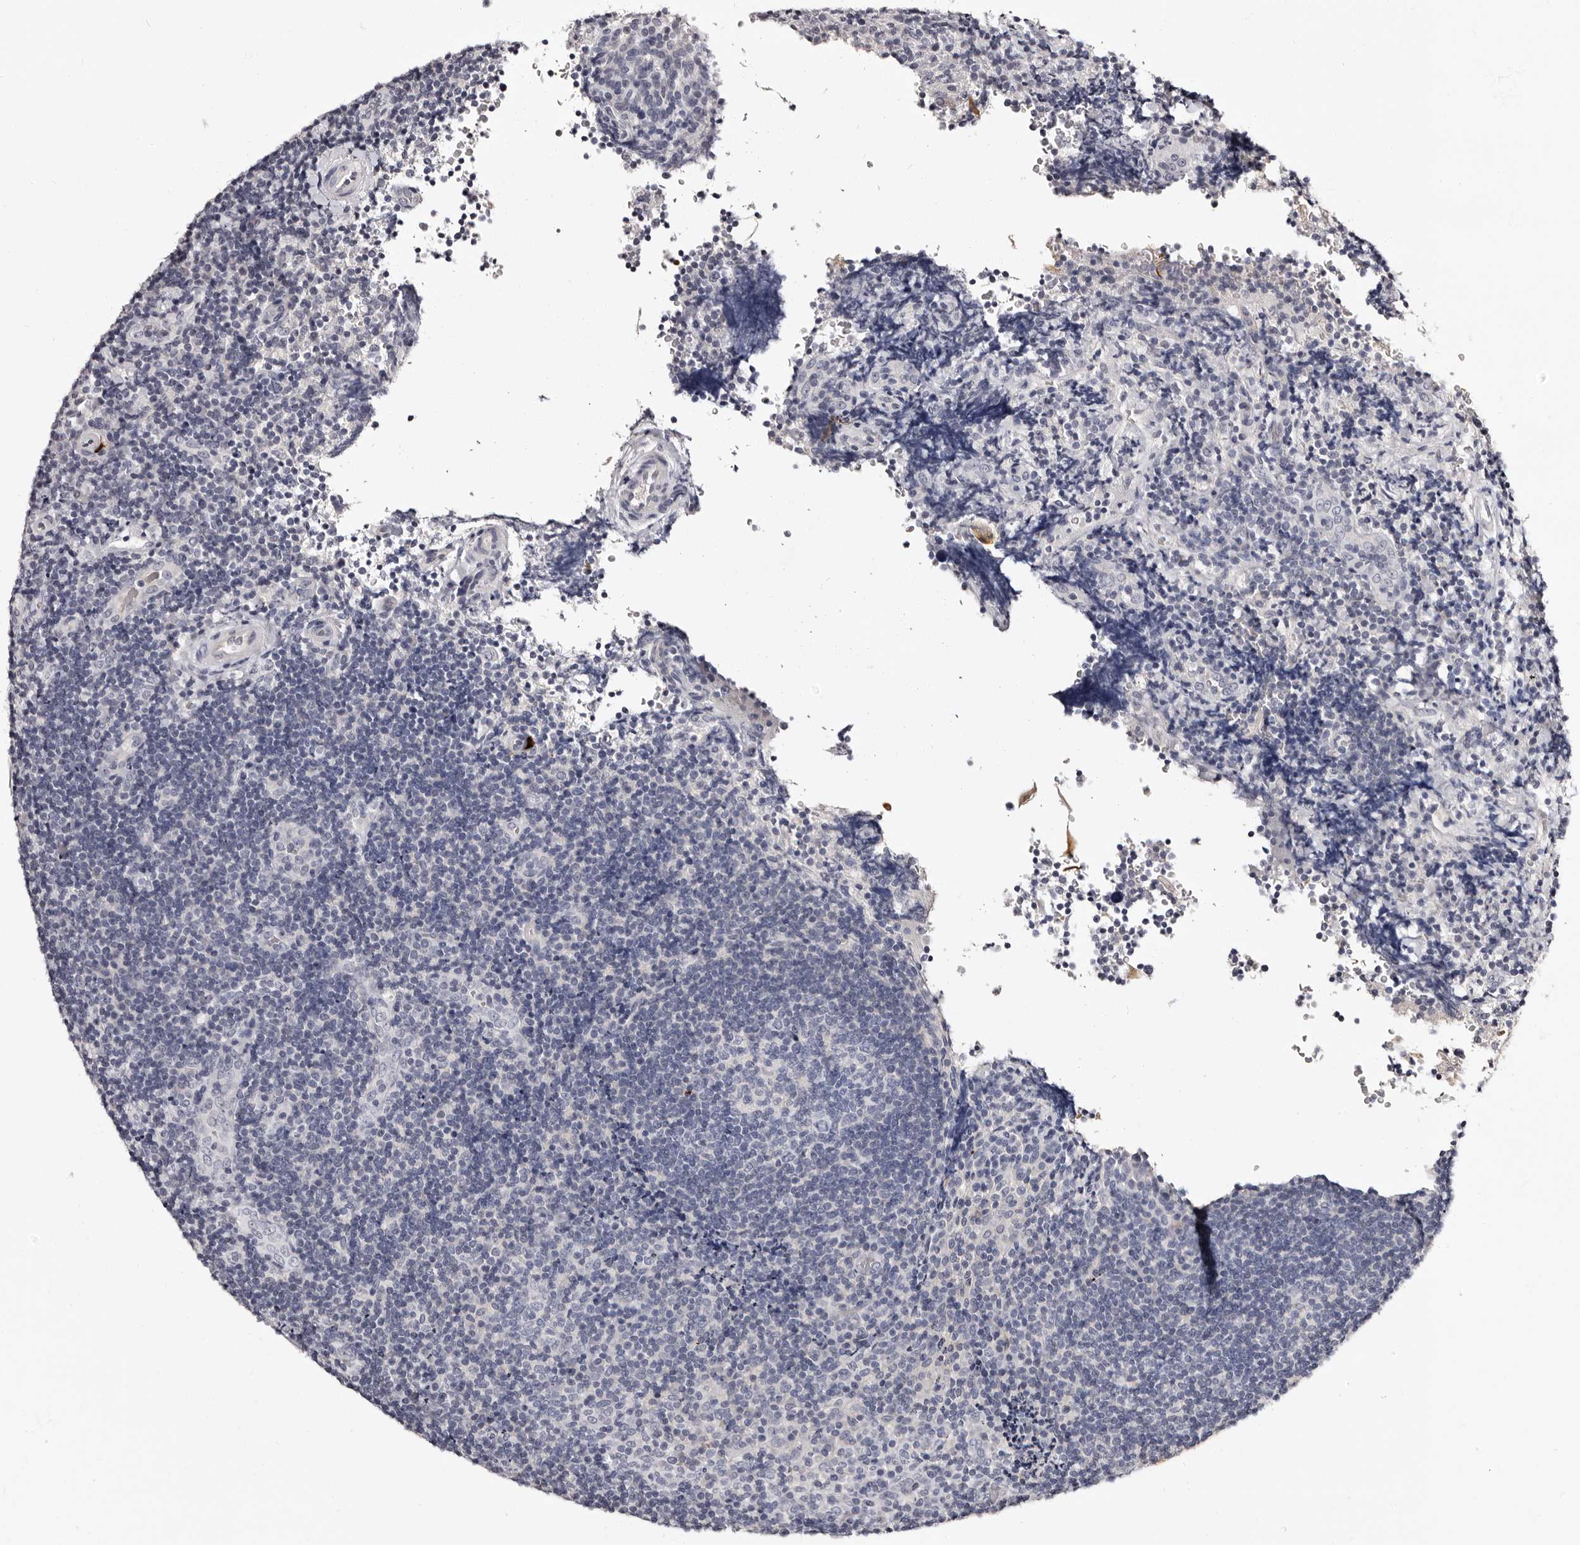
{"staining": {"intensity": "negative", "quantity": "none", "location": "none"}, "tissue": "lymphoma", "cell_type": "Tumor cells", "image_type": "cancer", "snomed": [{"axis": "morphology", "description": "Malignant lymphoma, non-Hodgkin's type, High grade"}, {"axis": "topography", "description": "Tonsil"}], "caption": "Immunohistochemical staining of human lymphoma exhibits no significant positivity in tumor cells.", "gene": "BPGM", "patient": {"sex": "female", "age": 36}}